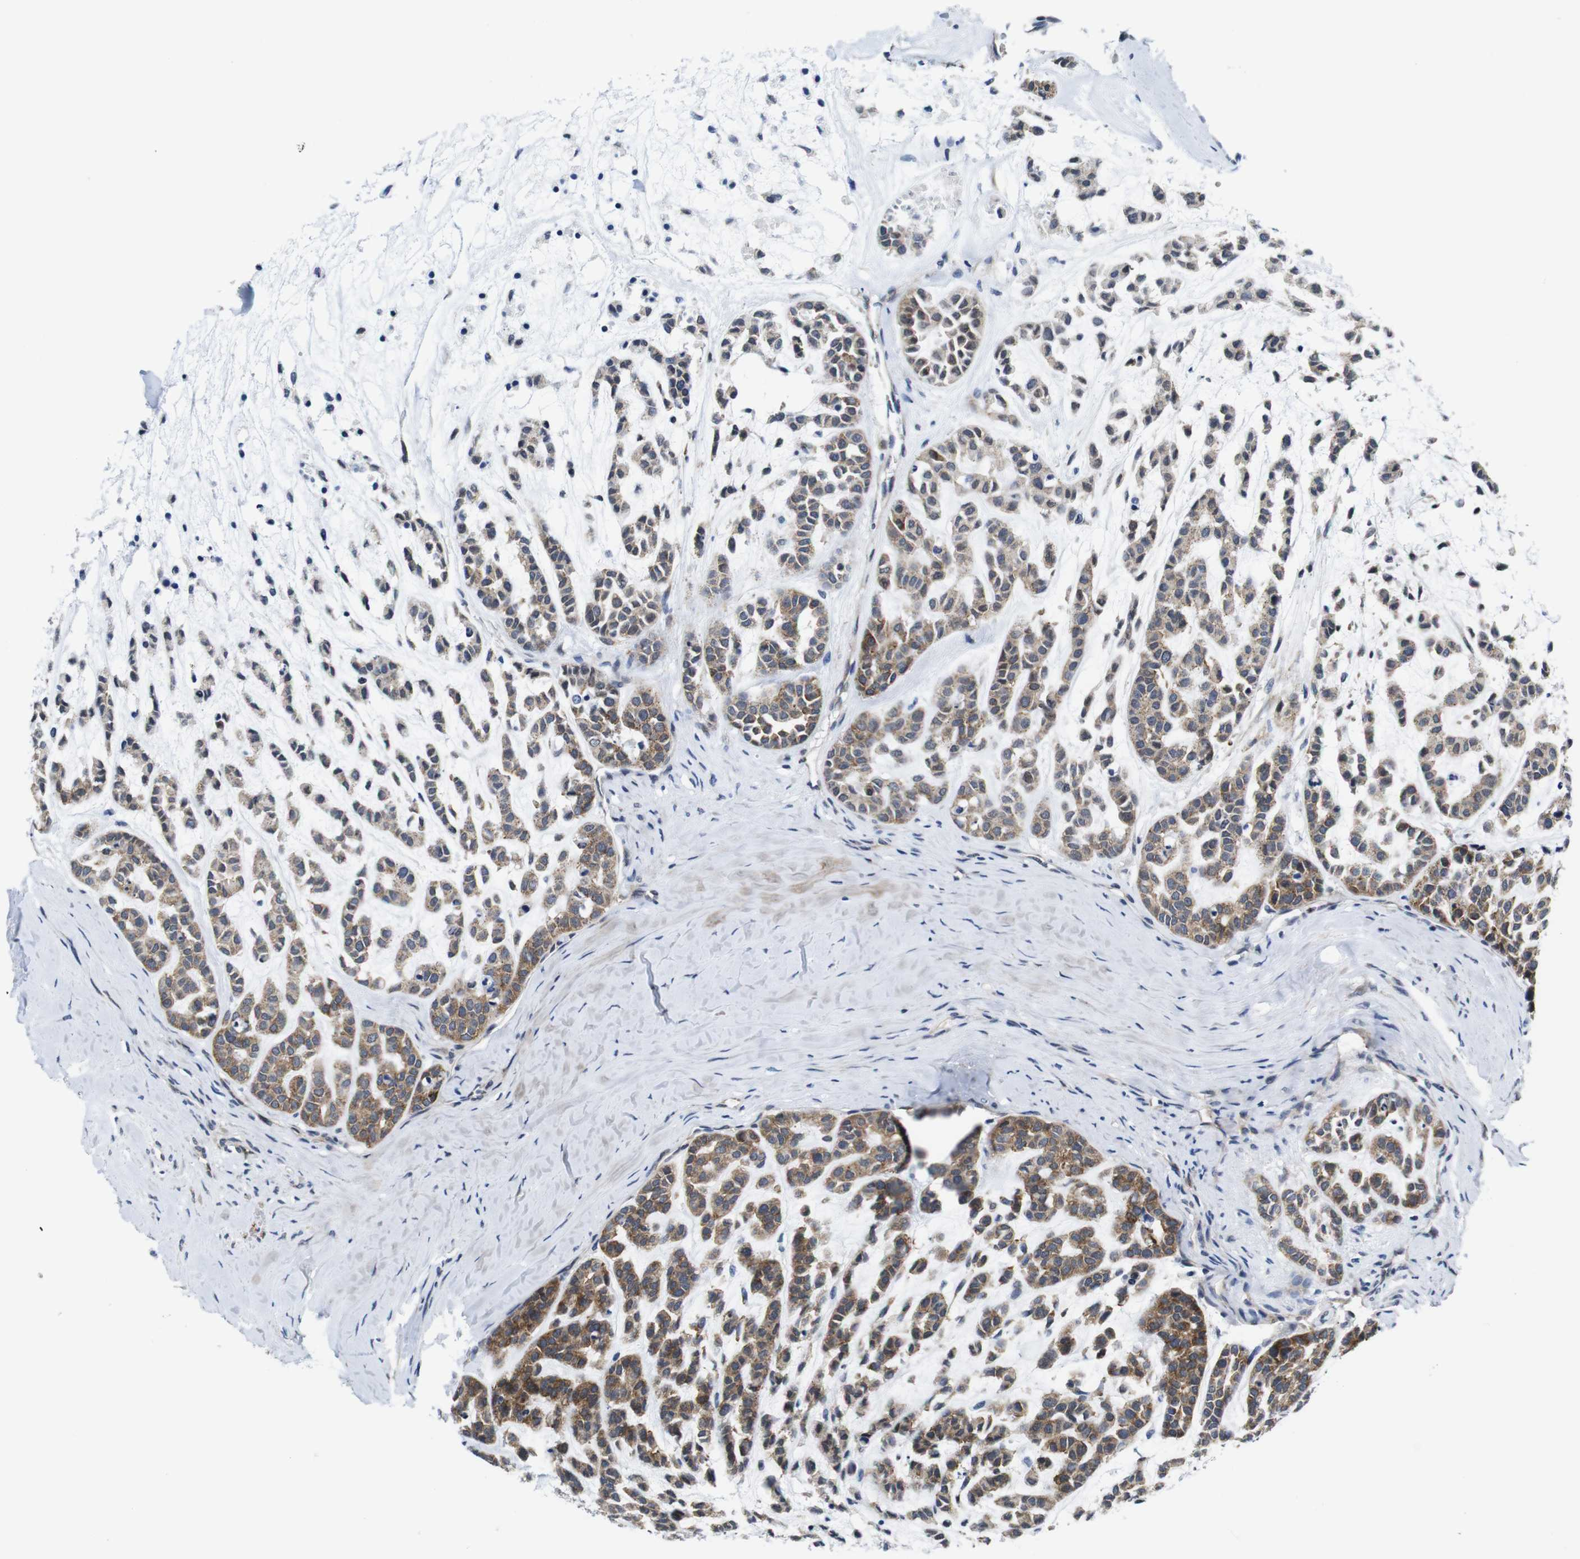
{"staining": {"intensity": "moderate", "quantity": ">75%", "location": "cytoplasmic/membranous"}, "tissue": "head and neck cancer", "cell_type": "Tumor cells", "image_type": "cancer", "snomed": [{"axis": "morphology", "description": "Adenocarcinoma, NOS"}, {"axis": "morphology", "description": "Adenoma, NOS"}, {"axis": "topography", "description": "Head-Neck"}], "caption": "Immunohistochemical staining of head and neck cancer shows moderate cytoplasmic/membranous protein positivity in approximately >75% of tumor cells.", "gene": "SOCS3", "patient": {"sex": "female", "age": 55}}